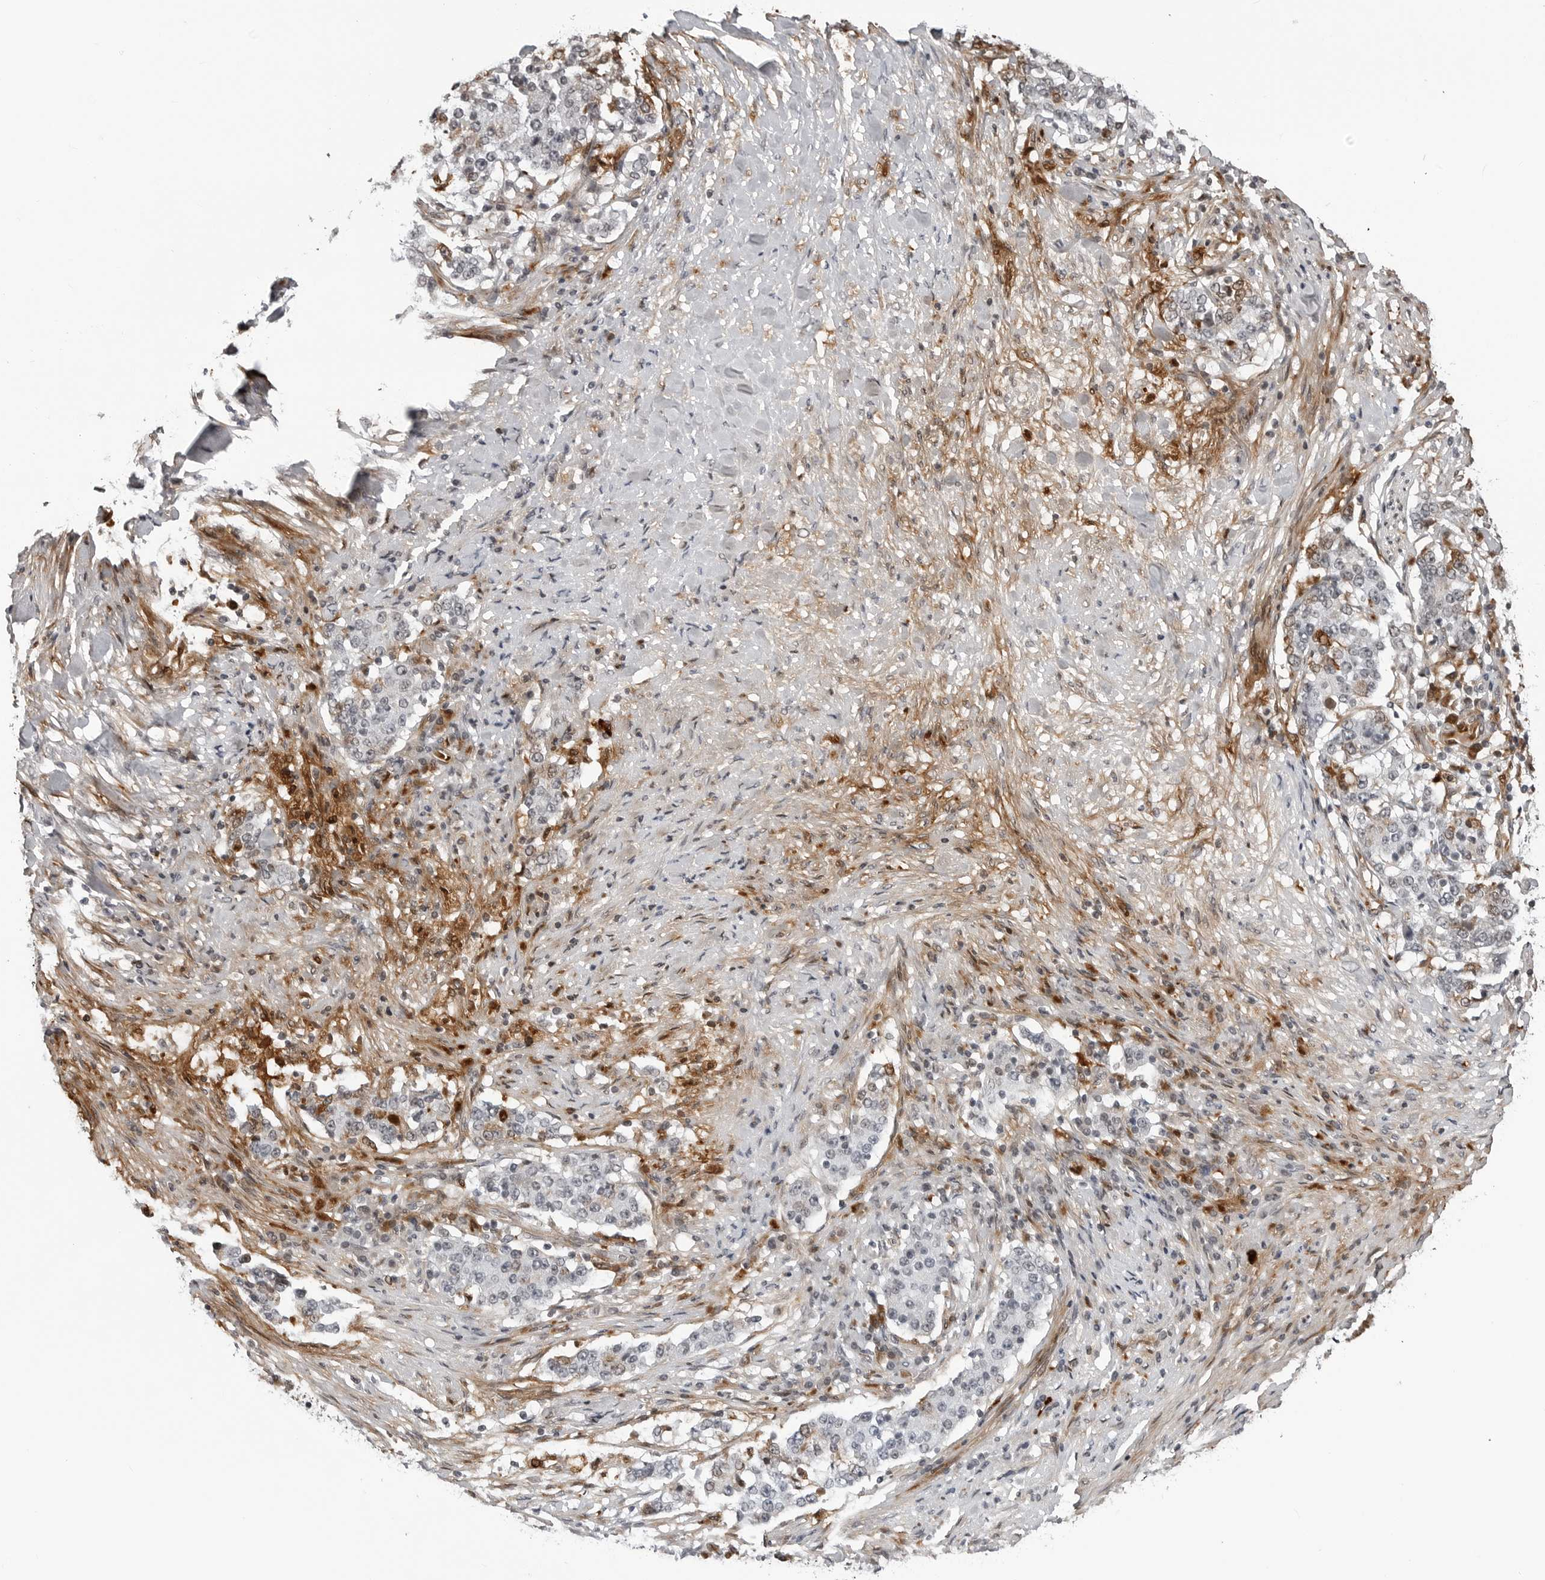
{"staining": {"intensity": "moderate", "quantity": "<25%", "location": "cytoplasmic/membranous,nuclear"}, "tissue": "stomach cancer", "cell_type": "Tumor cells", "image_type": "cancer", "snomed": [{"axis": "morphology", "description": "Adenocarcinoma, NOS"}, {"axis": "topography", "description": "Stomach"}], "caption": "IHC (DAB (3,3'-diaminobenzidine)) staining of stomach cancer shows moderate cytoplasmic/membranous and nuclear protein expression in approximately <25% of tumor cells. (DAB (3,3'-diaminobenzidine) IHC, brown staining for protein, blue staining for nuclei).", "gene": "CXCR5", "patient": {"sex": "male", "age": 59}}